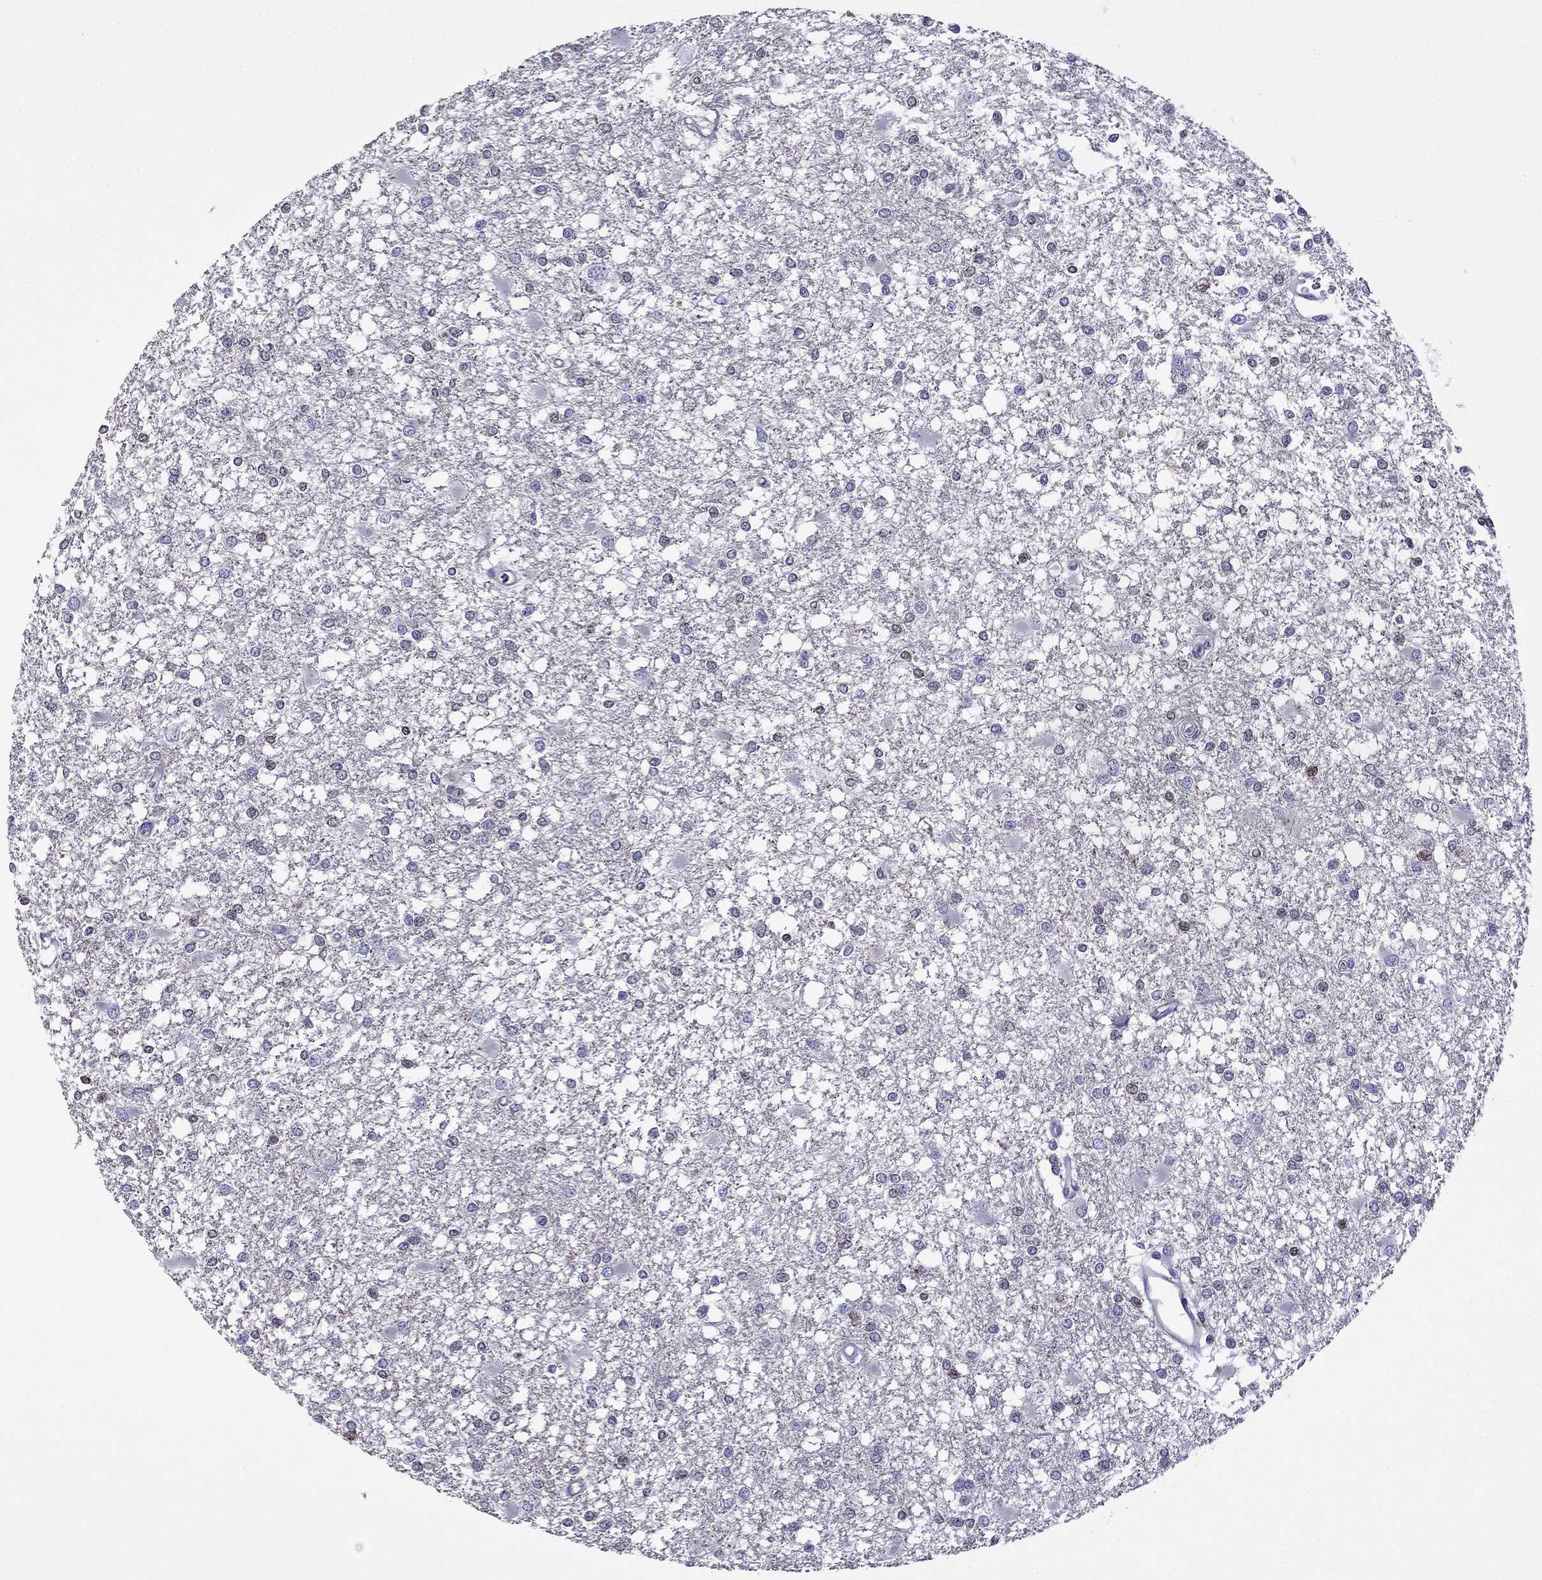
{"staining": {"intensity": "negative", "quantity": "none", "location": "none"}, "tissue": "glioma", "cell_type": "Tumor cells", "image_type": "cancer", "snomed": [{"axis": "morphology", "description": "Glioma, malignant, High grade"}, {"axis": "topography", "description": "Cerebral cortex"}], "caption": "This is a image of immunohistochemistry staining of high-grade glioma (malignant), which shows no expression in tumor cells. (IHC, brightfield microscopy, high magnification).", "gene": "STAR", "patient": {"sex": "male", "age": 79}}